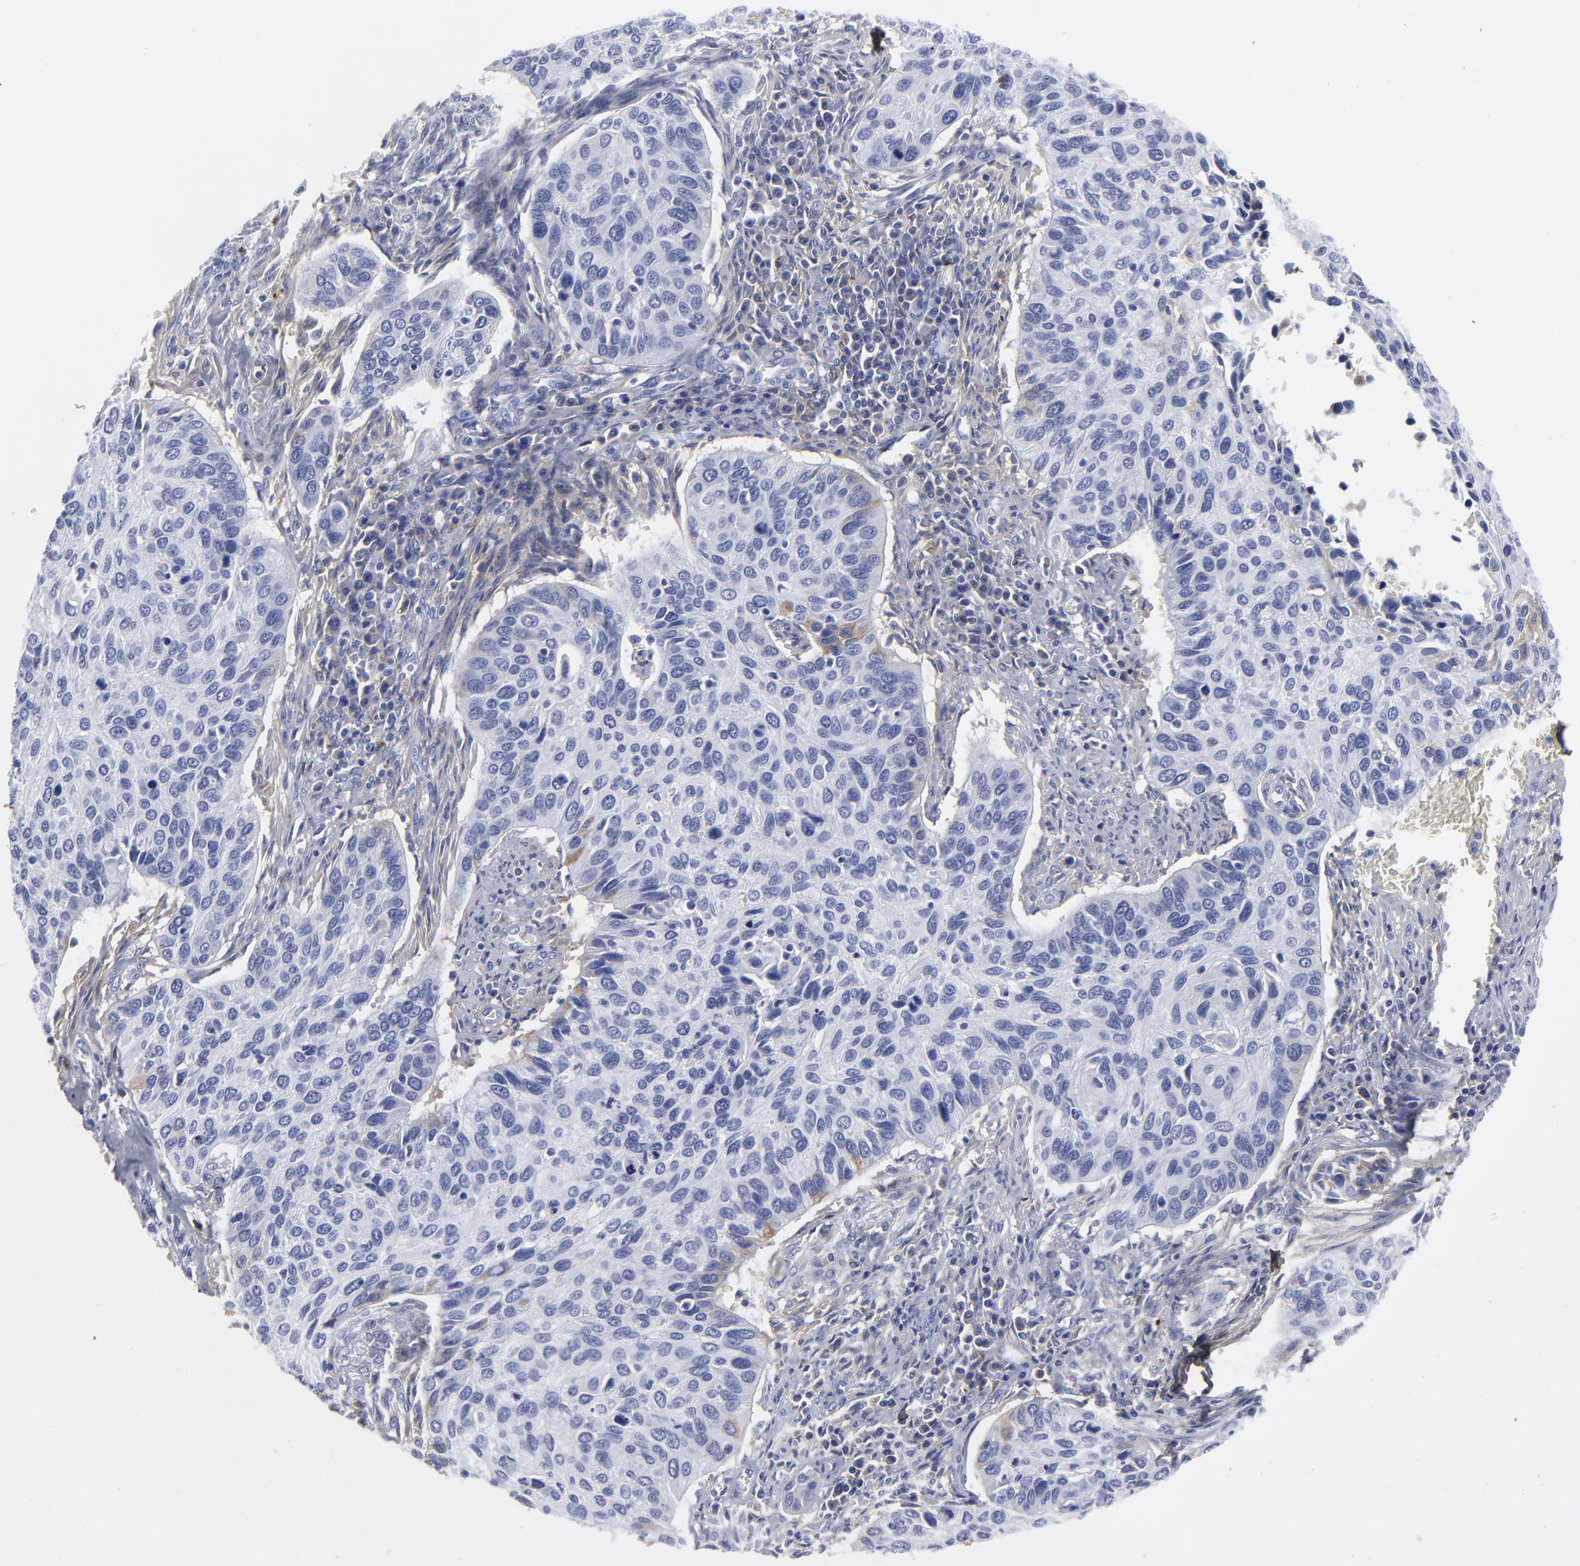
{"staining": {"intensity": "negative", "quantity": "none", "location": "none"}, "tissue": "cervical cancer", "cell_type": "Tumor cells", "image_type": "cancer", "snomed": [{"axis": "morphology", "description": "Squamous cell carcinoma, NOS"}, {"axis": "topography", "description": "Cervix"}], "caption": "High power microscopy micrograph of an immunohistochemistry (IHC) image of cervical cancer (squamous cell carcinoma), revealing no significant staining in tumor cells.", "gene": "DCN", "patient": {"sex": "female", "age": 57}}